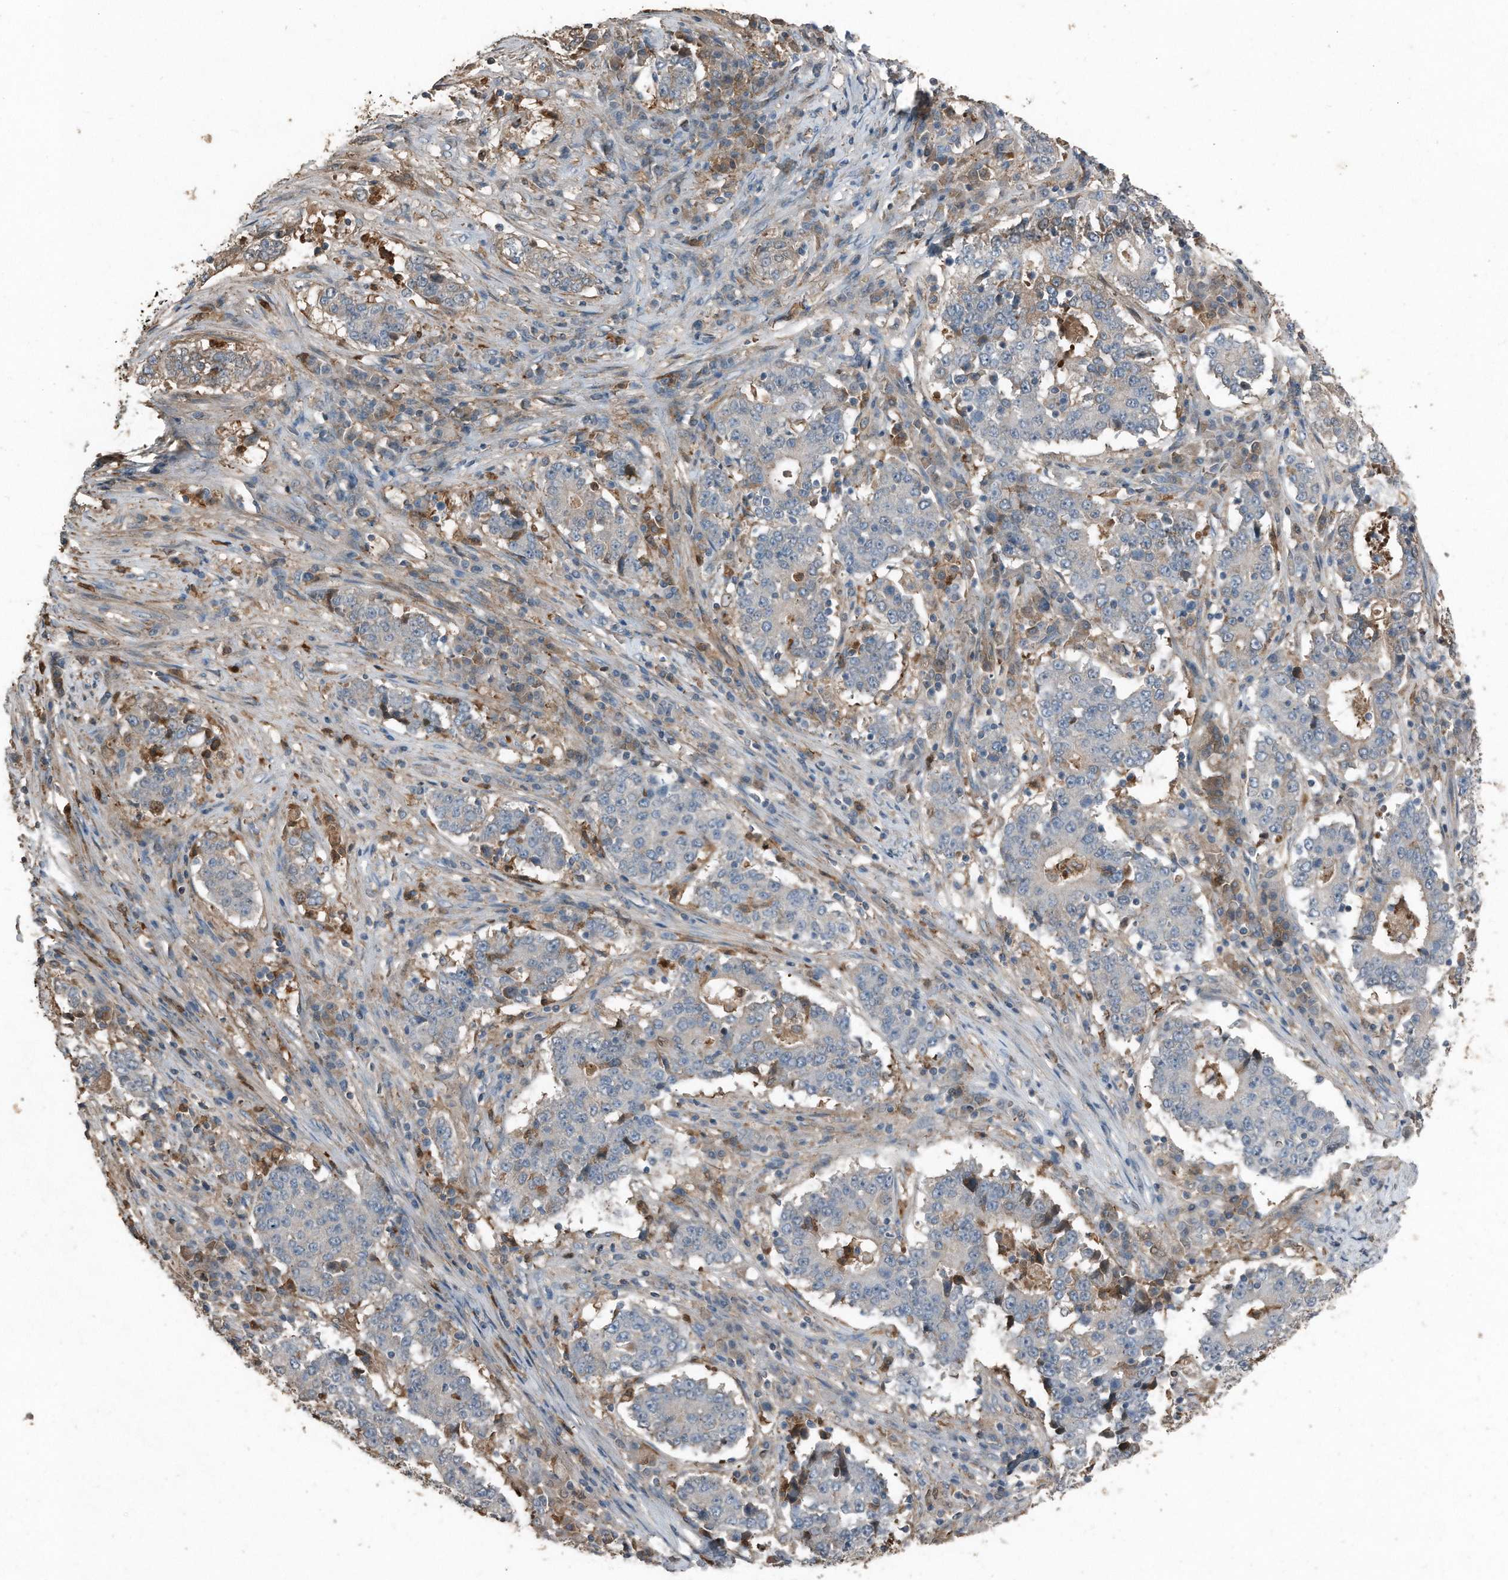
{"staining": {"intensity": "negative", "quantity": "none", "location": "none"}, "tissue": "stomach cancer", "cell_type": "Tumor cells", "image_type": "cancer", "snomed": [{"axis": "morphology", "description": "Adenocarcinoma, NOS"}, {"axis": "topography", "description": "Stomach"}], "caption": "The micrograph reveals no significant positivity in tumor cells of stomach adenocarcinoma.", "gene": "C9", "patient": {"sex": "male", "age": 59}}